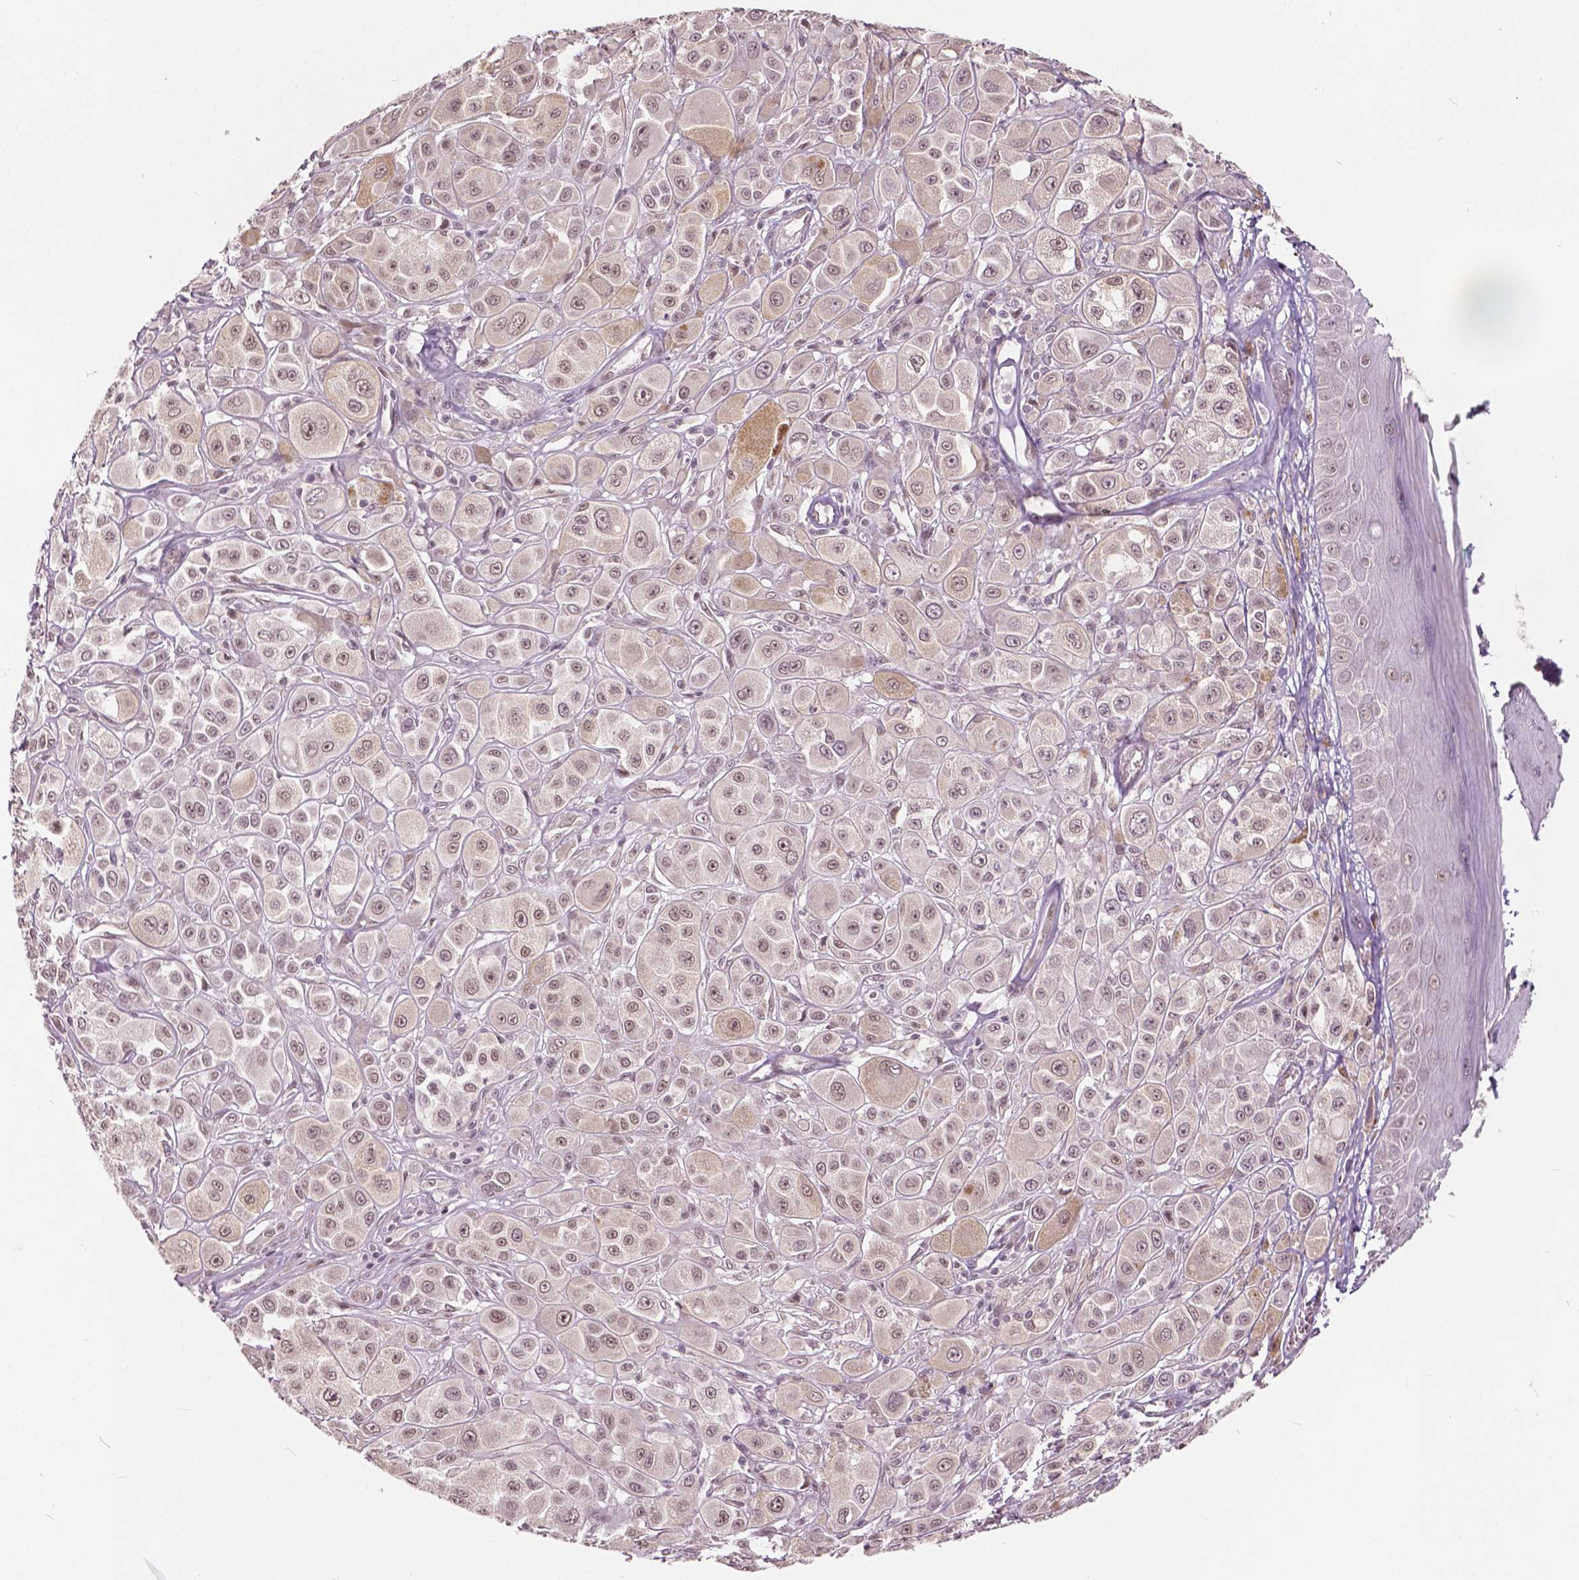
{"staining": {"intensity": "negative", "quantity": "none", "location": "none"}, "tissue": "melanoma", "cell_type": "Tumor cells", "image_type": "cancer", "snomed": [{"axis": "morphology", "description": "Malignant melanoma, NOS"}, {"axis": "topography", "description": "Skin"}], "caption": "Immunohistochemistry (IHC) photomicrograph of neoplastic tissue: melanoma stained with DAB (3,3'-diaminobenzidine) reveals no significant protein expression in tumor cells. Brightfield microscopy of immunohistochemistry (IHC) stained with DAB (3,3'-diaminobenzidine) (brown) and hematoxylin (blue), captured at high magnification.", "gene": "HMBOX1", "patient": {"sex": "male", "age": 67}}